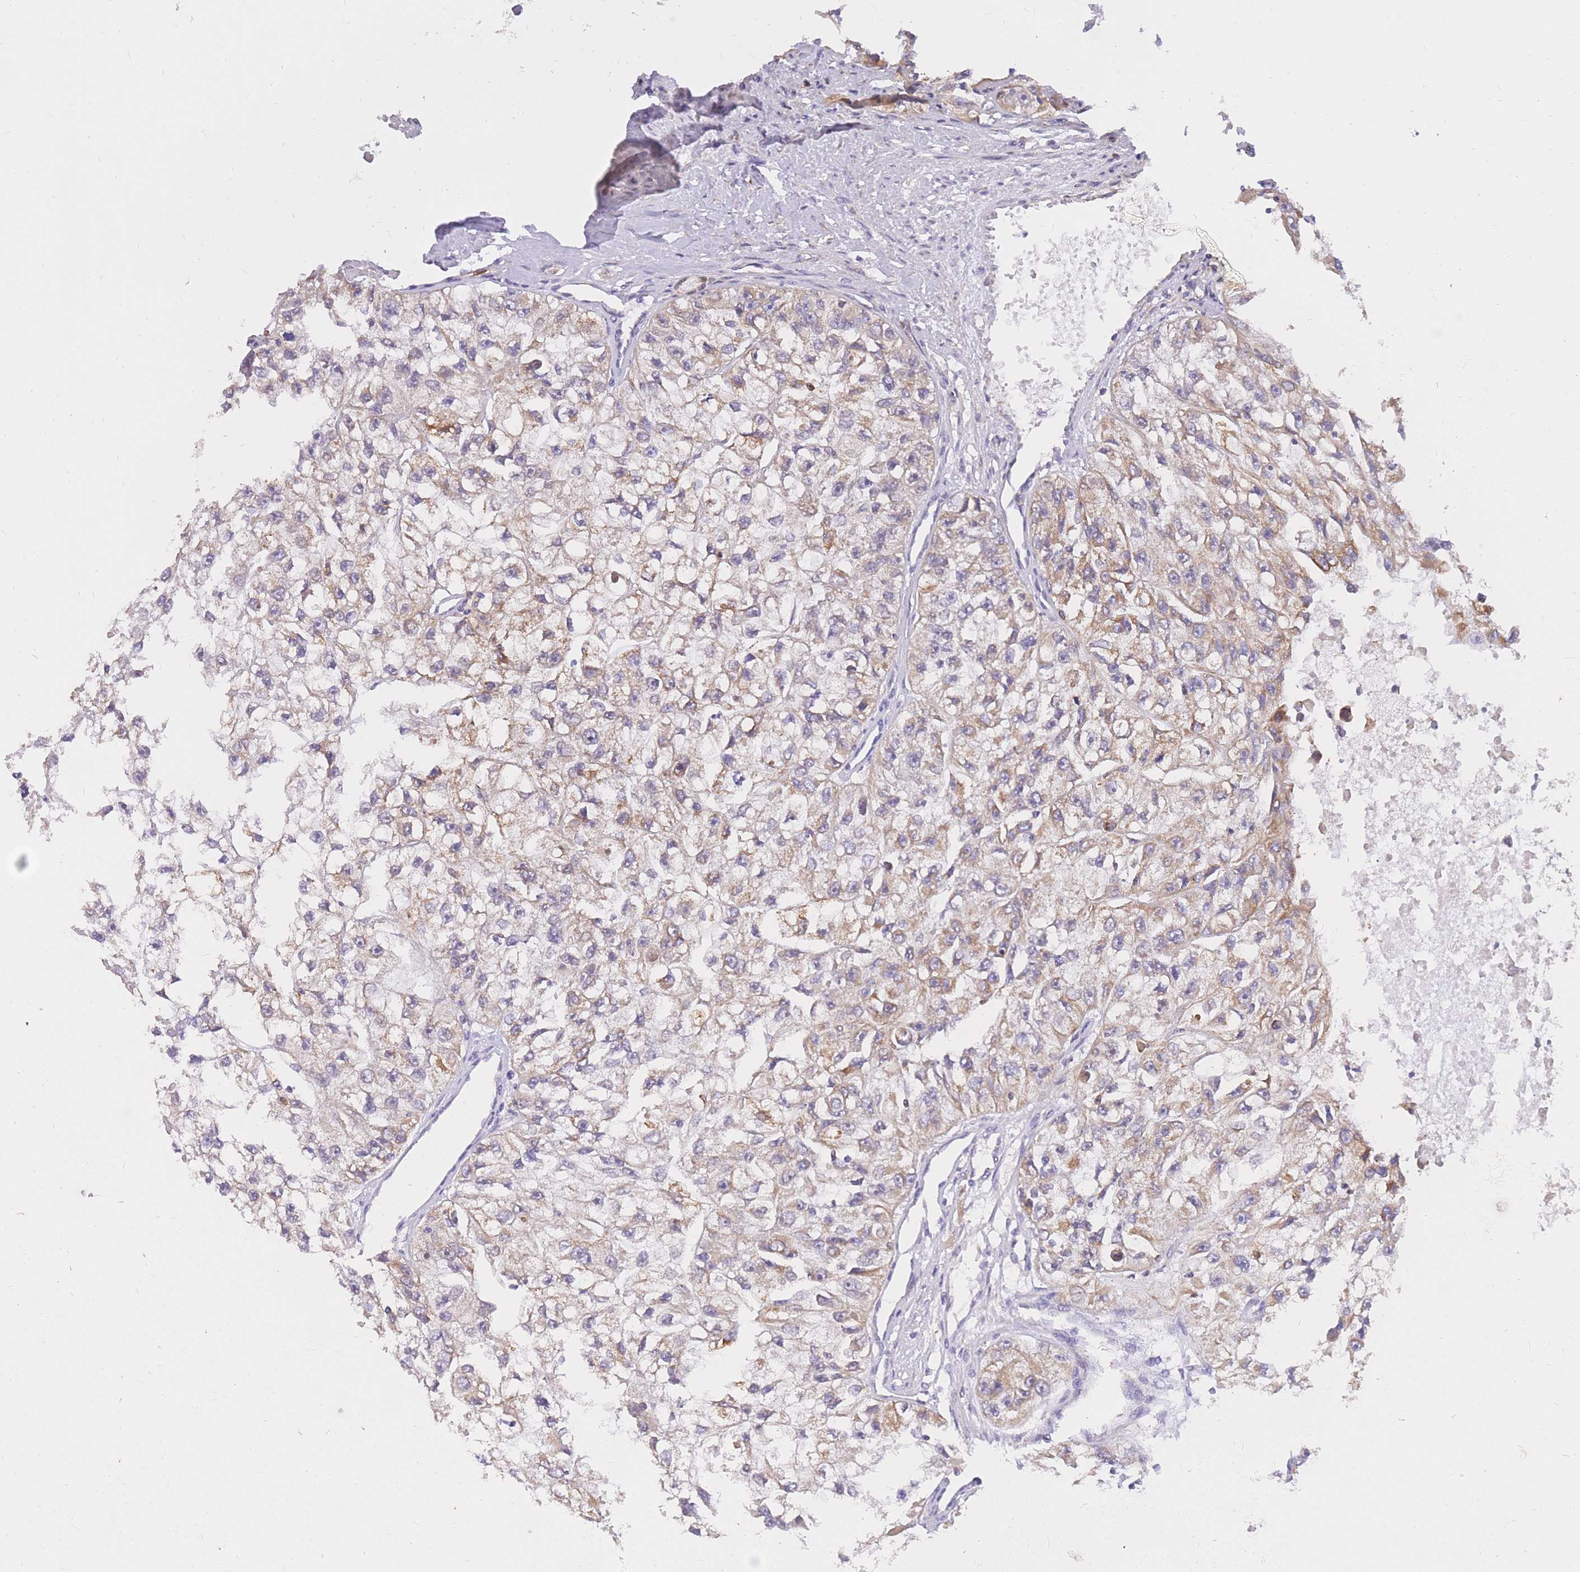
{"staining": {"intensity": "moderate", "quantity": "25%-75%", "location": "cytoplasmic/membranous"}, "tissue": "renal cancer", "cell_type": "Tumor cells", "image_type": "cancer", "snomed": [{"axis": "morphology", "description": "Adenocarcinoma, NOS"}, {"axis": "topography", "description": "Kidney"}], "caption": "Immunohistochemistry (DAB (3,3'-diaminobenzidine)) staining of renal cancer (adenocarcinoma) exhibits moderate cytoplasmic/membranous protein expression in approximately 25%-75% of tumor cells.", "gene": "TOPAZ1", "patient": {"sex": "male", "age": 63}}